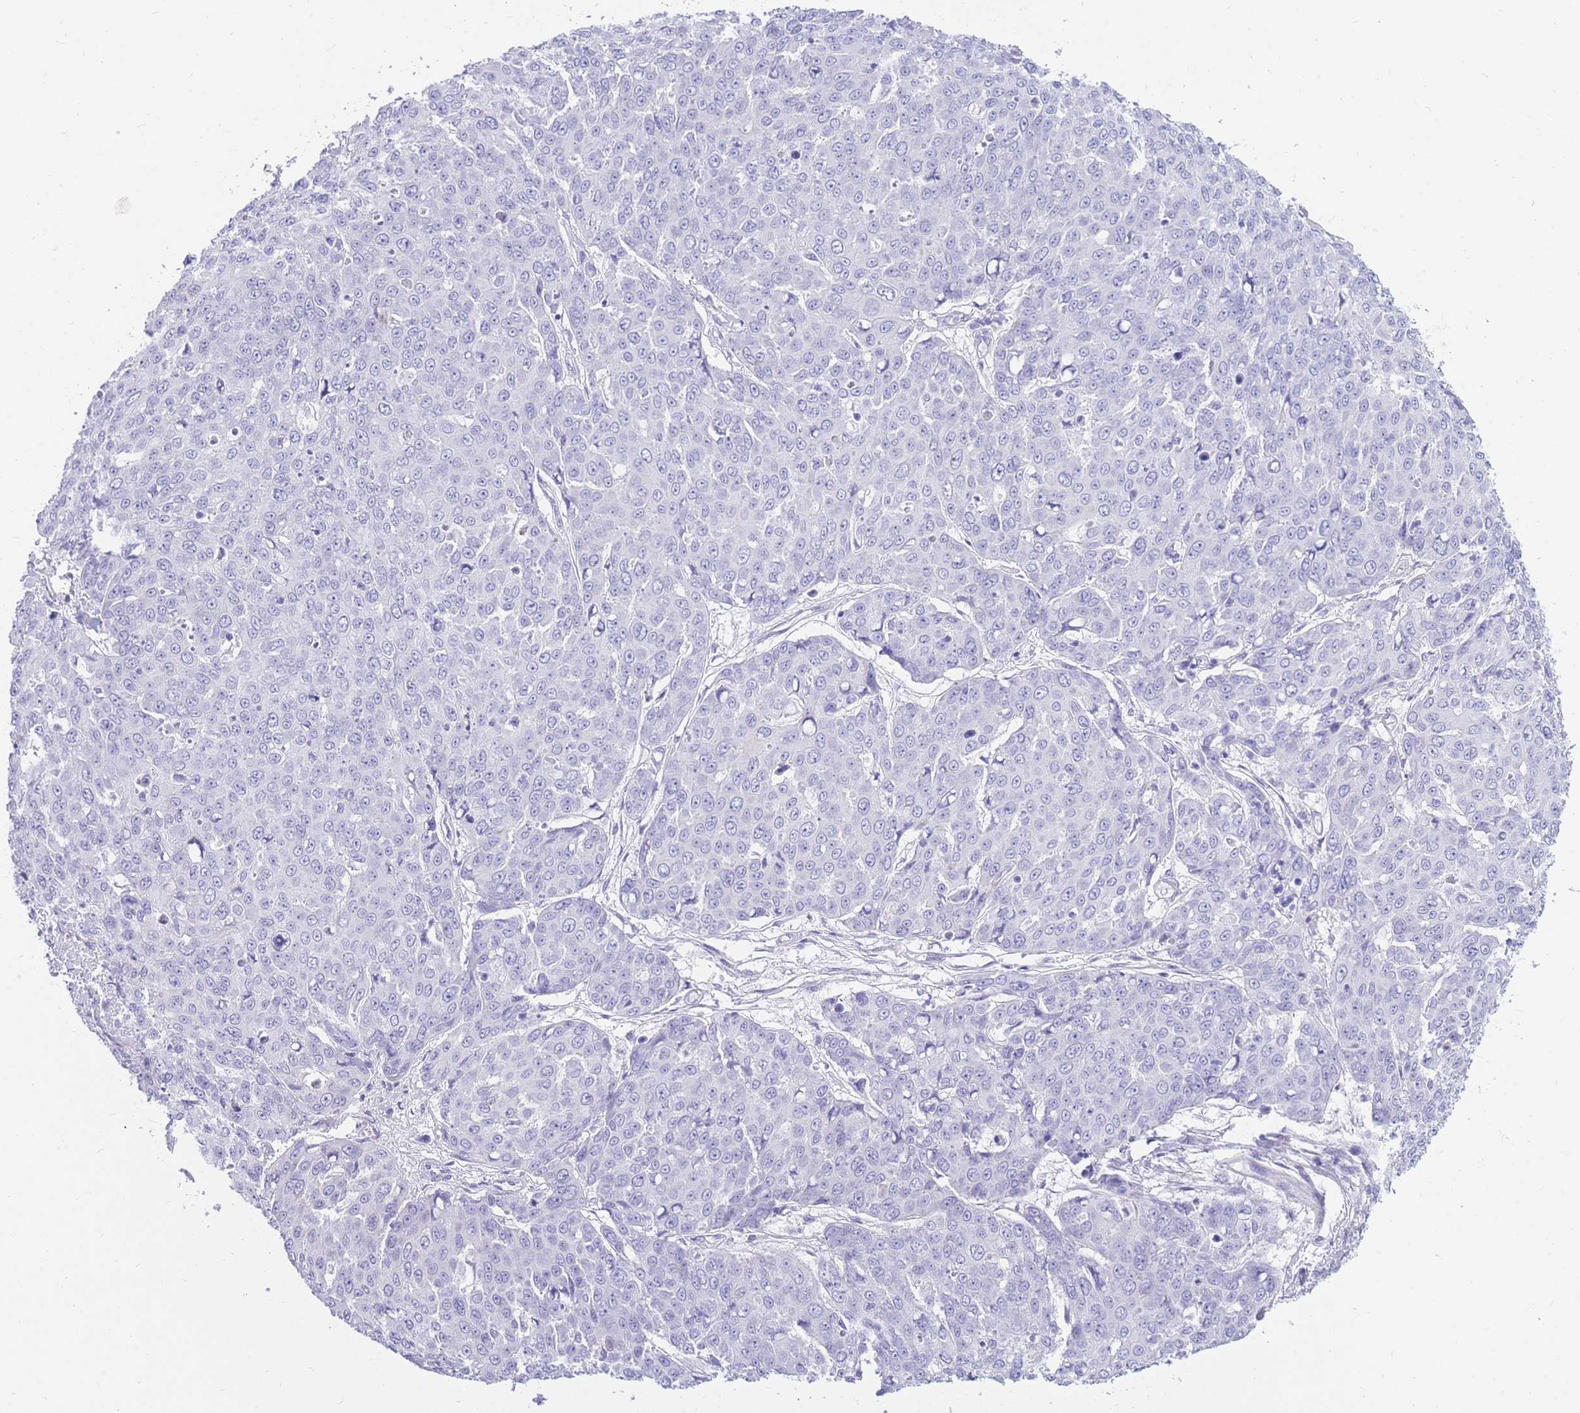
{"staining": {"intensity": "negative", "quantity": "none", "location": "none"}, "tissue": "skin cancer", "cell_type": "Tumor cells", "image_type": "cancer", "snomed": [{"axis": "morphology", "description": "Squamous cell carcinoma, NOS"}, {"axis": "topography", "description": "Skin"}], "caption": "IHC histopathology image of neoplastic tissue: squamous cell carcinoma (skin) stained with DAB (3,3'-diaminobenzidine) reveals no significant protein staining in tumor cells.", "gene": "TPSD1", "patient": {"sex": "male", "age": 71}}